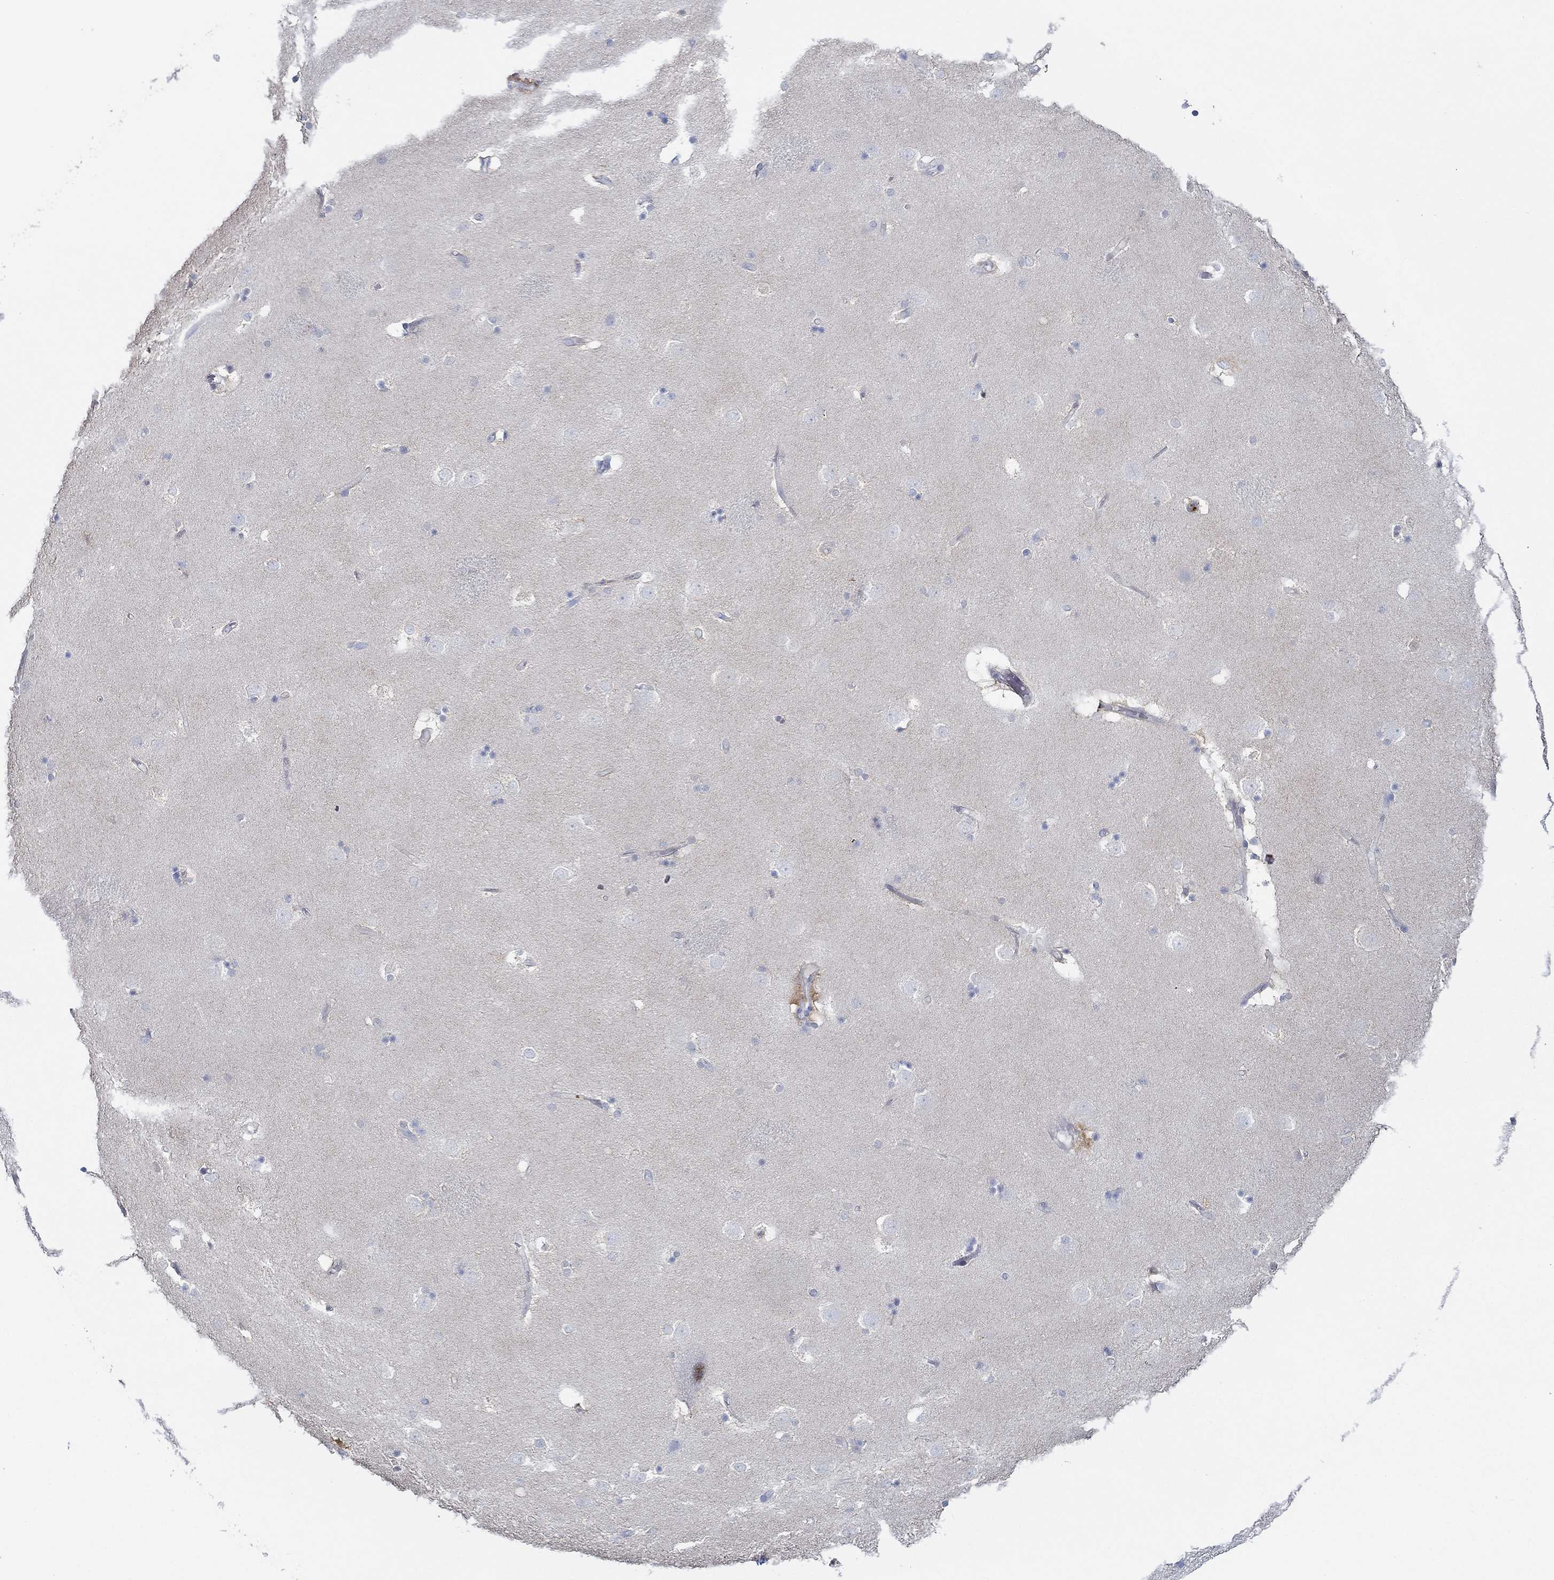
{"staining": {"intensity": "negative", "quantity": "none", "location": "none"}, "tissue": "caudate", "cell_type": "Glial cells", "image_type": "normal", "snomed": [{"axis": "morphology", "description": "Normal tissue, NOS"}, {"axis": "topography", "description": "Lateral ventricle wall"}], "caption": "DAB immunohistochemical staining of unremarkable caudate shows no significant positivity in glial cells.", "gene": "SLC27A3", "patient": {"sex": "male", "age": 51}}